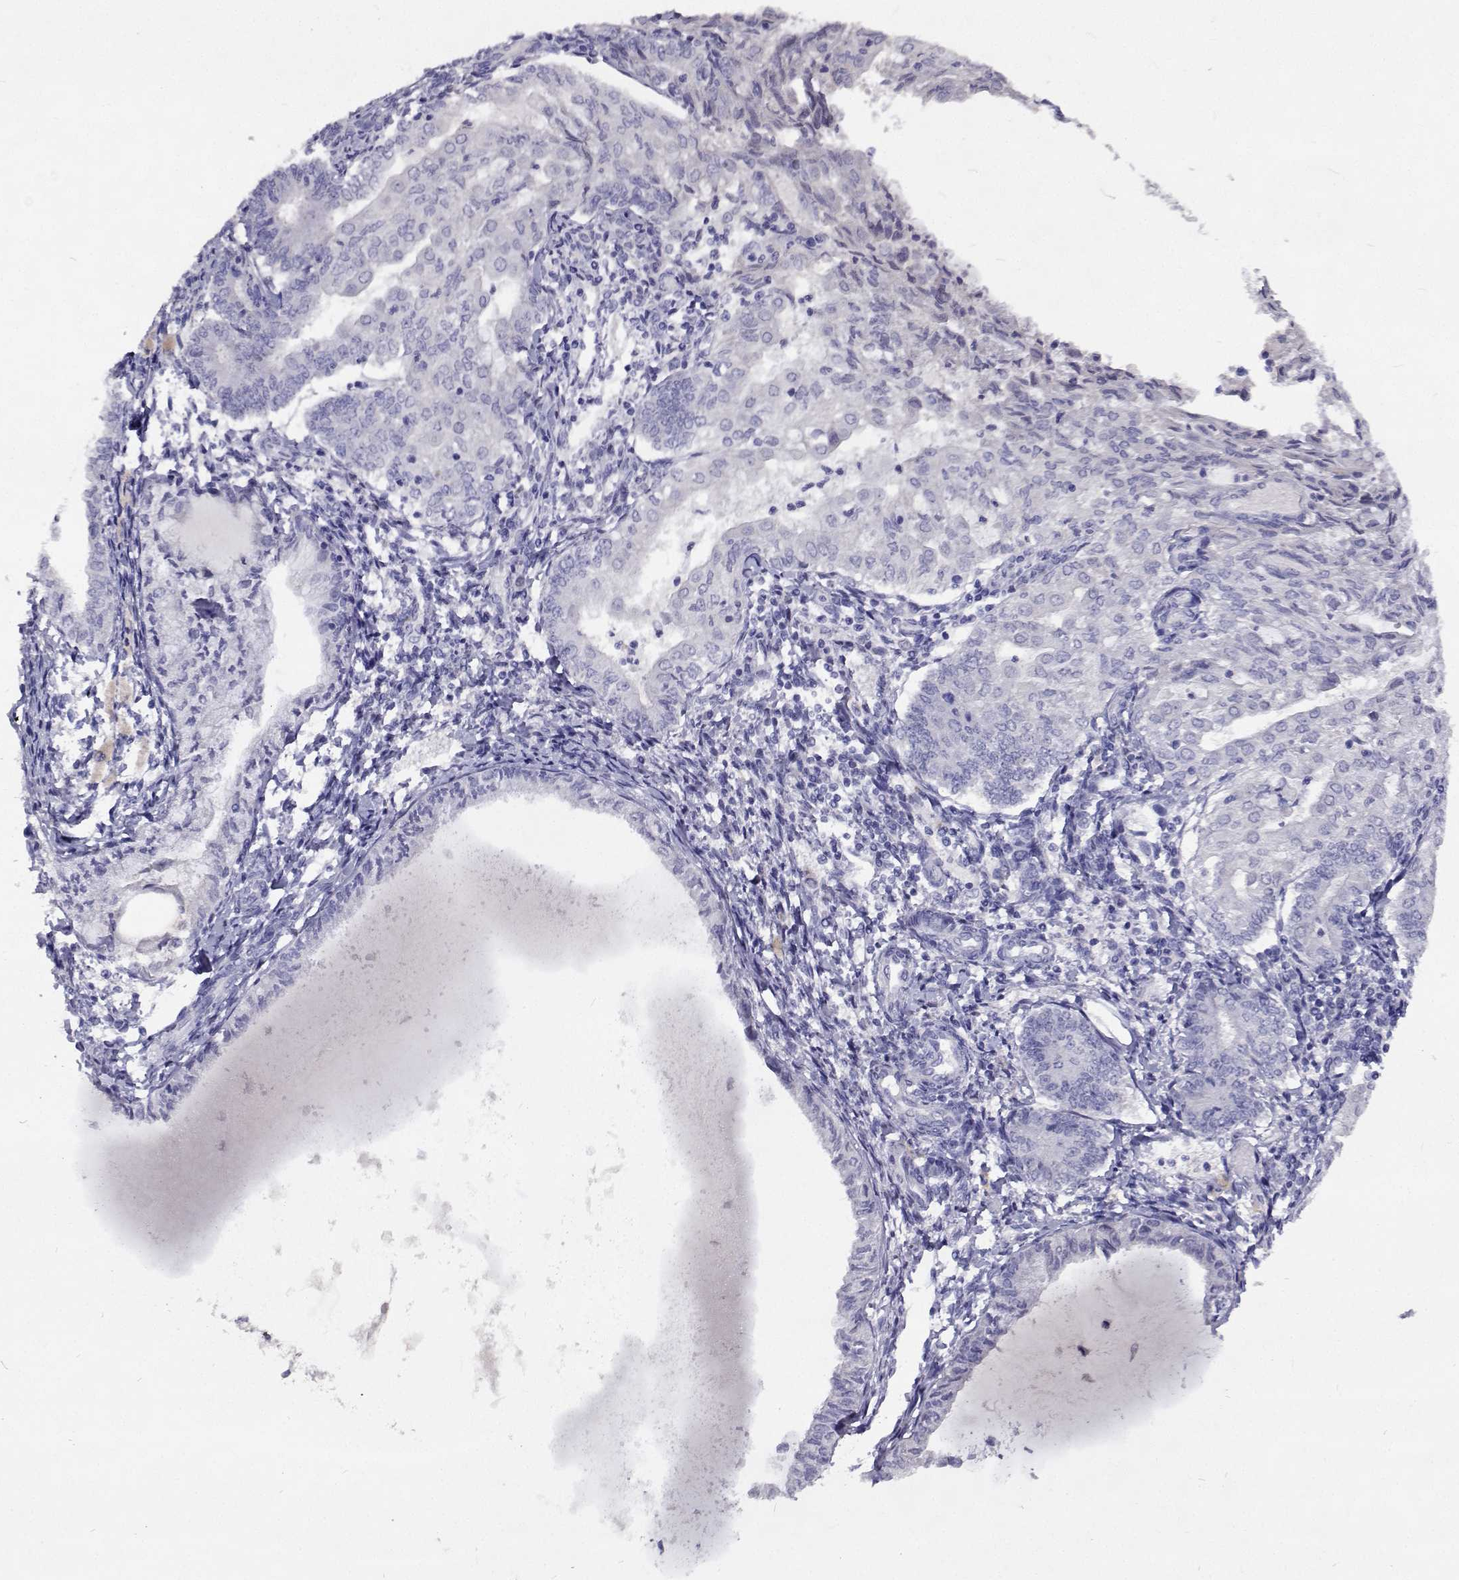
{"staining": {"intensity": "negative", "quantity": "none", "location": "none"}, "tissue": "endometrial cancer", "cell_type": "Tumor cells", "image_type": "cancer", "snomed": [{"axis": "morphology", "description": "Adenocarcinoma, NOS"}, {"axis": "topography", "description": "Endometrium"}], "caption": "DAB (3,3'-diaminobenzidine) immunohistochemical staining of human endometrial cancer exhibits no significant expression in tumor cells.", "gene": "CFAP44", "patient": {"sex": "female", "age": 68}}